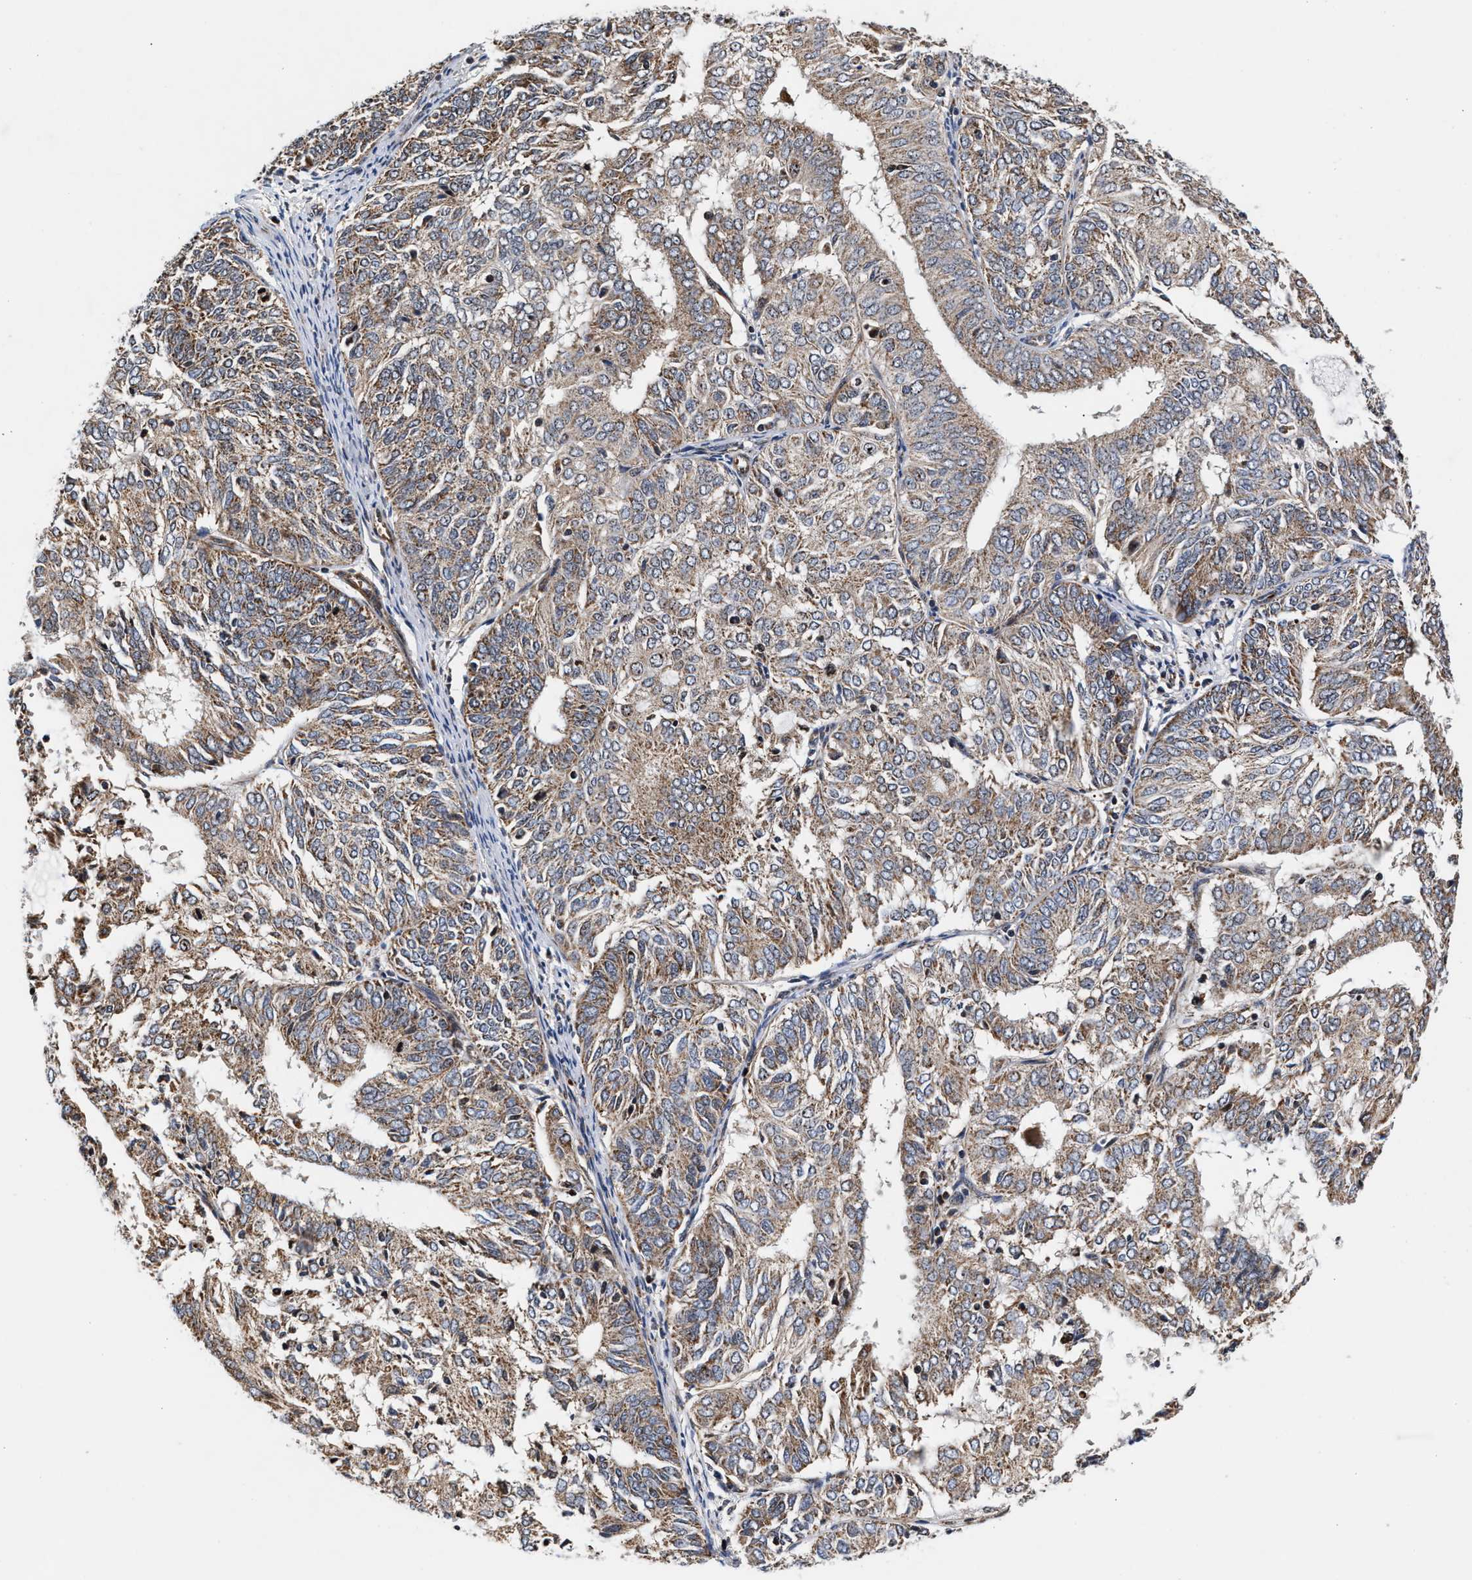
{"staining": {"intensity": "weak", "quantity": ">75%", "location": "cytoplasmic/membranous"}, "tissue": "endometrial cancer", "cell_type": "Tumor cells", "image_type": "cancer", "snomed": [{"axis": "morphology", "description": "Adenocarcinoma, NOS"}, {"axis": "topography", "description": "Uterus"}], "caption": "Tumor cells display low levels of weak cytoplasmic/membranous staining in about >75% of cells in human endometrial cancer (adenocarcinoma). Using DAB (brown) and hematoxylin (blue) stains, captured at high magnification using brightfield microscopy.", "gene": "SGK1", "patient": {"sex": "female", "age": 60}}